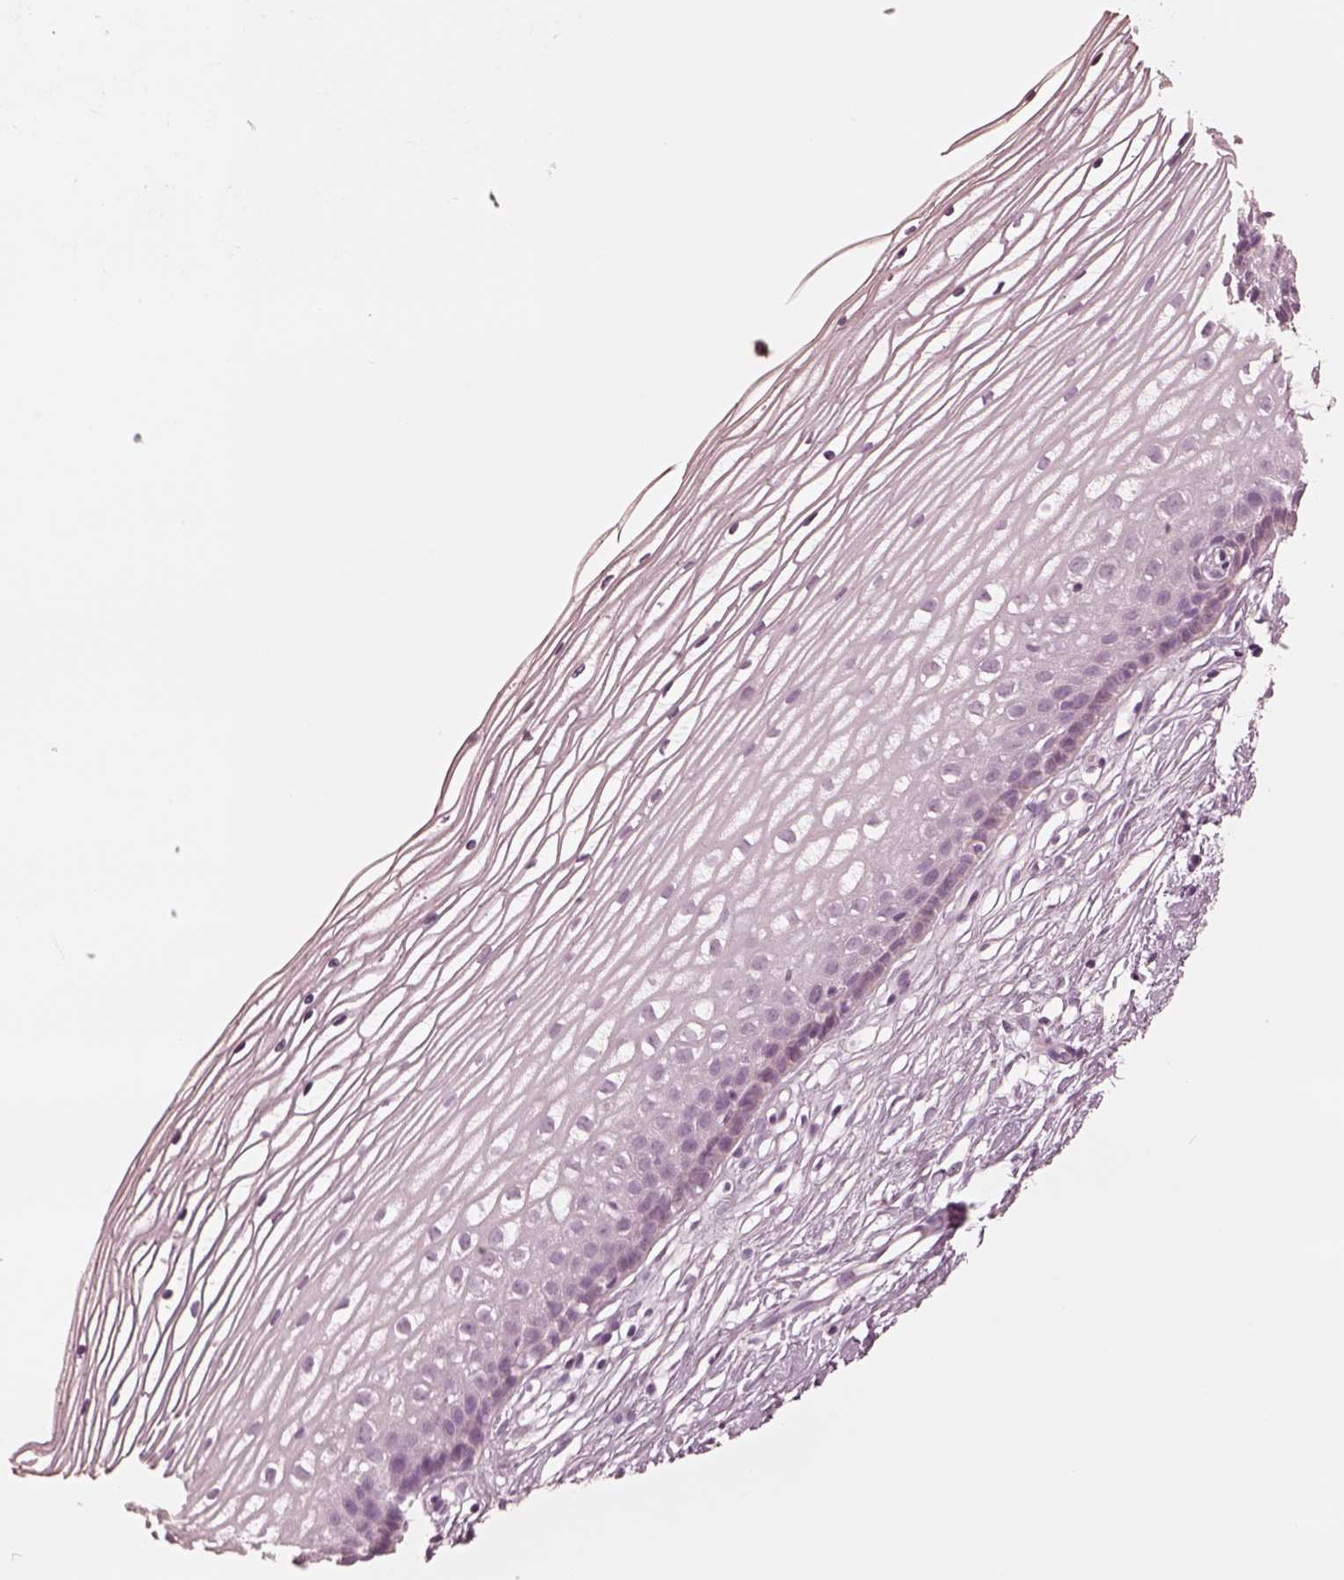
{"staining": {"intensity": "negative", "quantity": "none", "location": "none"}, "tissue": "cervix", "cell_type": "Glandular cells", "image_type": "normal", "snomed": [{"axis": "morphology", "description": "Normal tissue, NOS"}, {"axis": "topography", "description": "Cervix"}], "caption": "Glandular cells show no significant protein positivity in unremarkable cervix. The staining is performed using DAB brown chromogen with nuclei counter-stained in using hematoxylin.", "gene": "DNAAF9", "patient": {"sex": "female", "age": 40}}